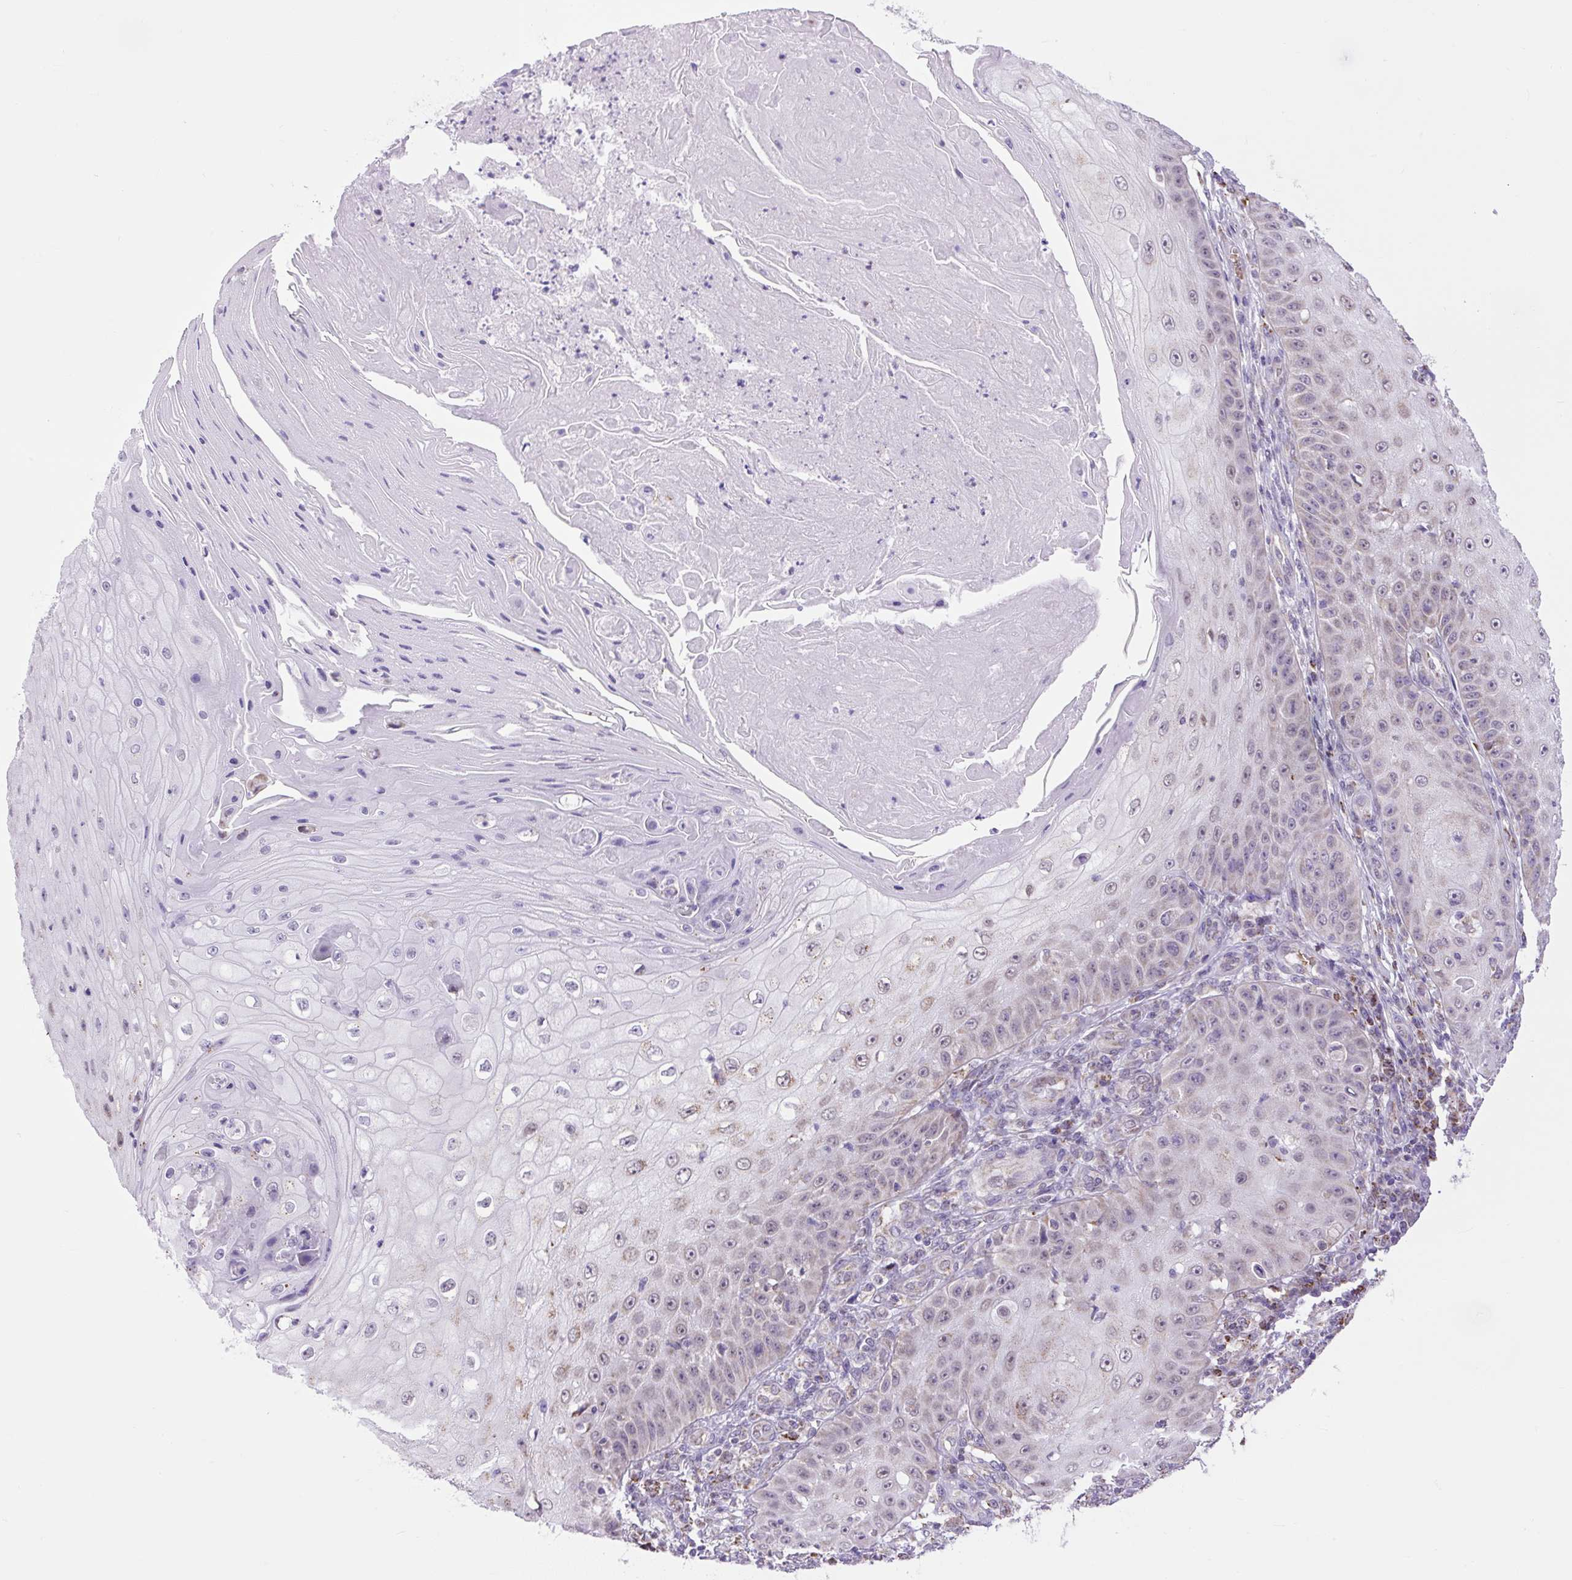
{"staining": {"intensity": "weak", "quantity": "25%-75%", "location": "nuclear"}, "tissue": "skin cancer", "cell_type": "Tumor cells", "image_type": "cancer", "snomed": [{"axis": "morphology", "description": "Squamous cell carcinoma, NOS"}, {"axis": "topography", "description": "Skin"}], "caption": "A brown stain shows weak nuclear expression of a protein in human squamous cell carcinoma (skin) tumor cells.", "gene": "SCO2", "patient": {"sex": "male", "age": 70}}